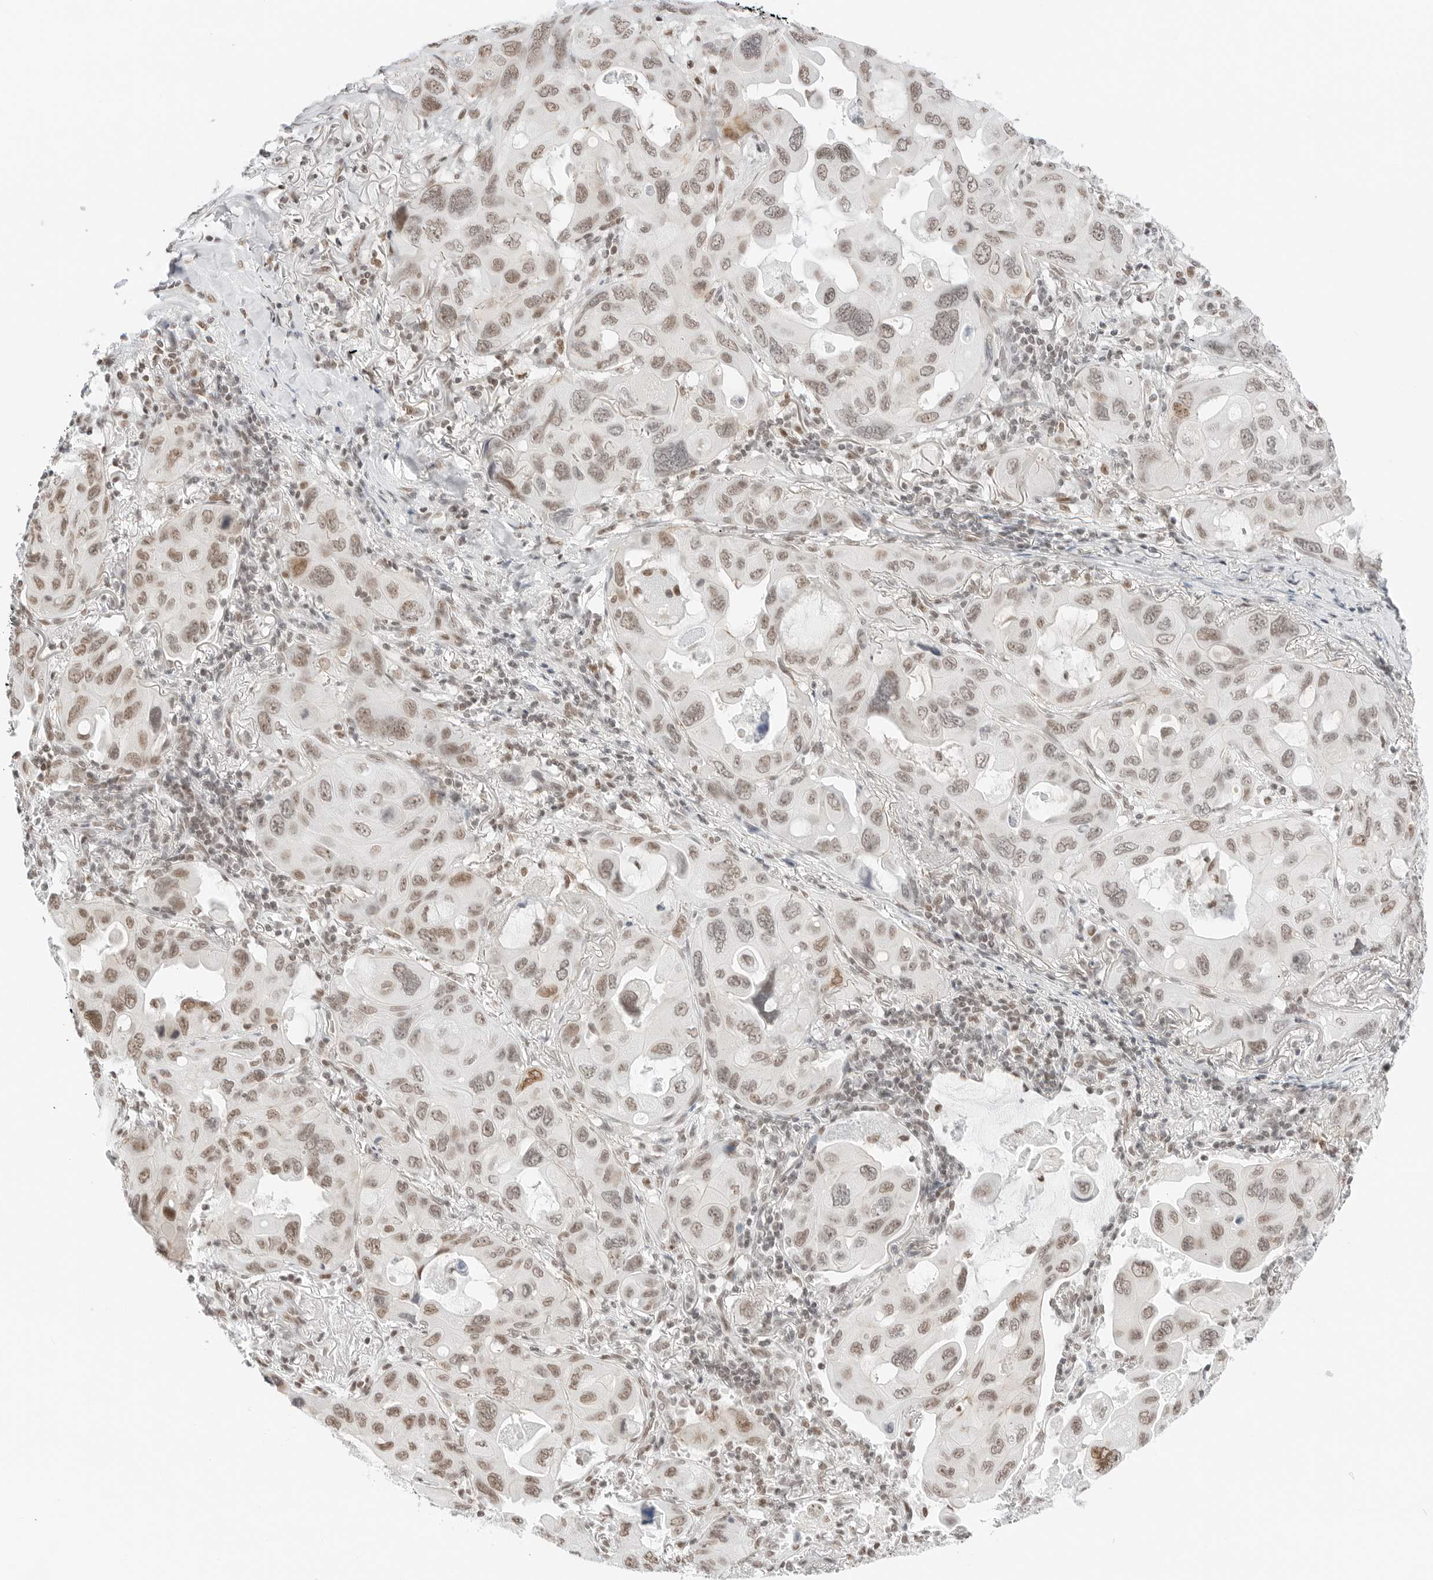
{"staining": {"intensity": "moderate", "quantity": ">75%", "location": "nuclear"}, "tissue": "lung cancer", "cell_type": "Tumor cells", "image_type": "cancer", "snomed": [{"axis": "morphology", "description": "Squamous cell carcinoma, NOS"}, {"axis": "topography", "description": "Lung"}], "caption": "Lung cancer (squamous cell carcinoma) stained with a protein marker shows moderate staining in tumor cells.", "gene": "CRTC2", "patient": {"sex": "female", "age": 73}}